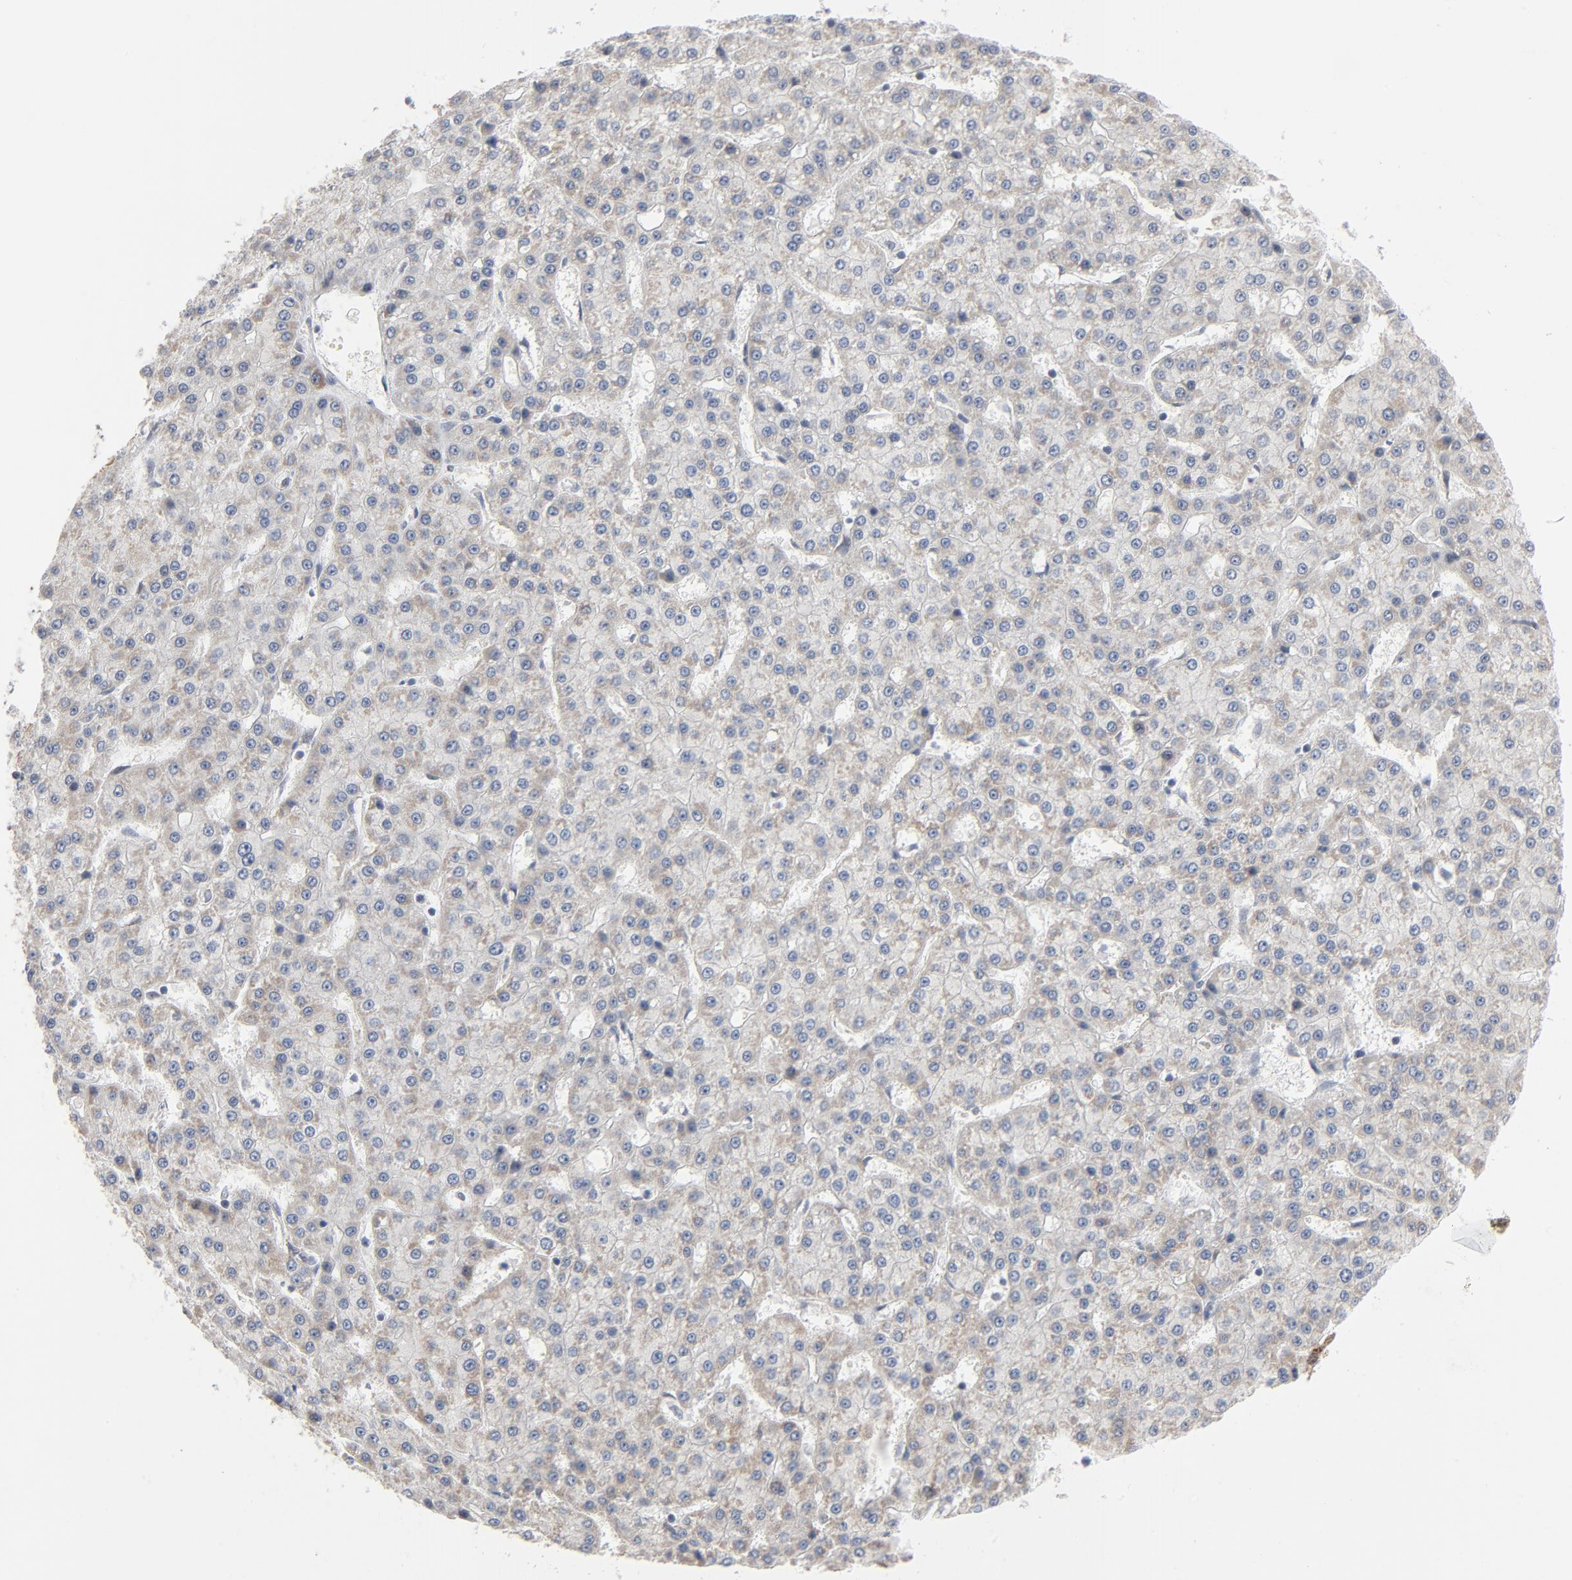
{"staining": {"intensity": "negative", "quantity": "none", "location": "none"}, "tissue": "liver cancer", "cell_type": "Tumor cells", "image_type": "cancer", "snomed": [{"axis": "morphology", "description": "Carcinoma, Hepatocellular, NOS"}, {"axis": "topography", "description": "Liver"}], "caption": "Immunohistochemical staining of liver cancer exhibits no significant staining in tumor cells. Brightfield microscopy of immunohistochemistry (IHC) stained with DAB (3,3'-diaminobenzidine) (brown) and hematoxylin (blue), captured at high magnification.", "gene": "ITPR3", "patient": {"sex": "male", "age": 47}}